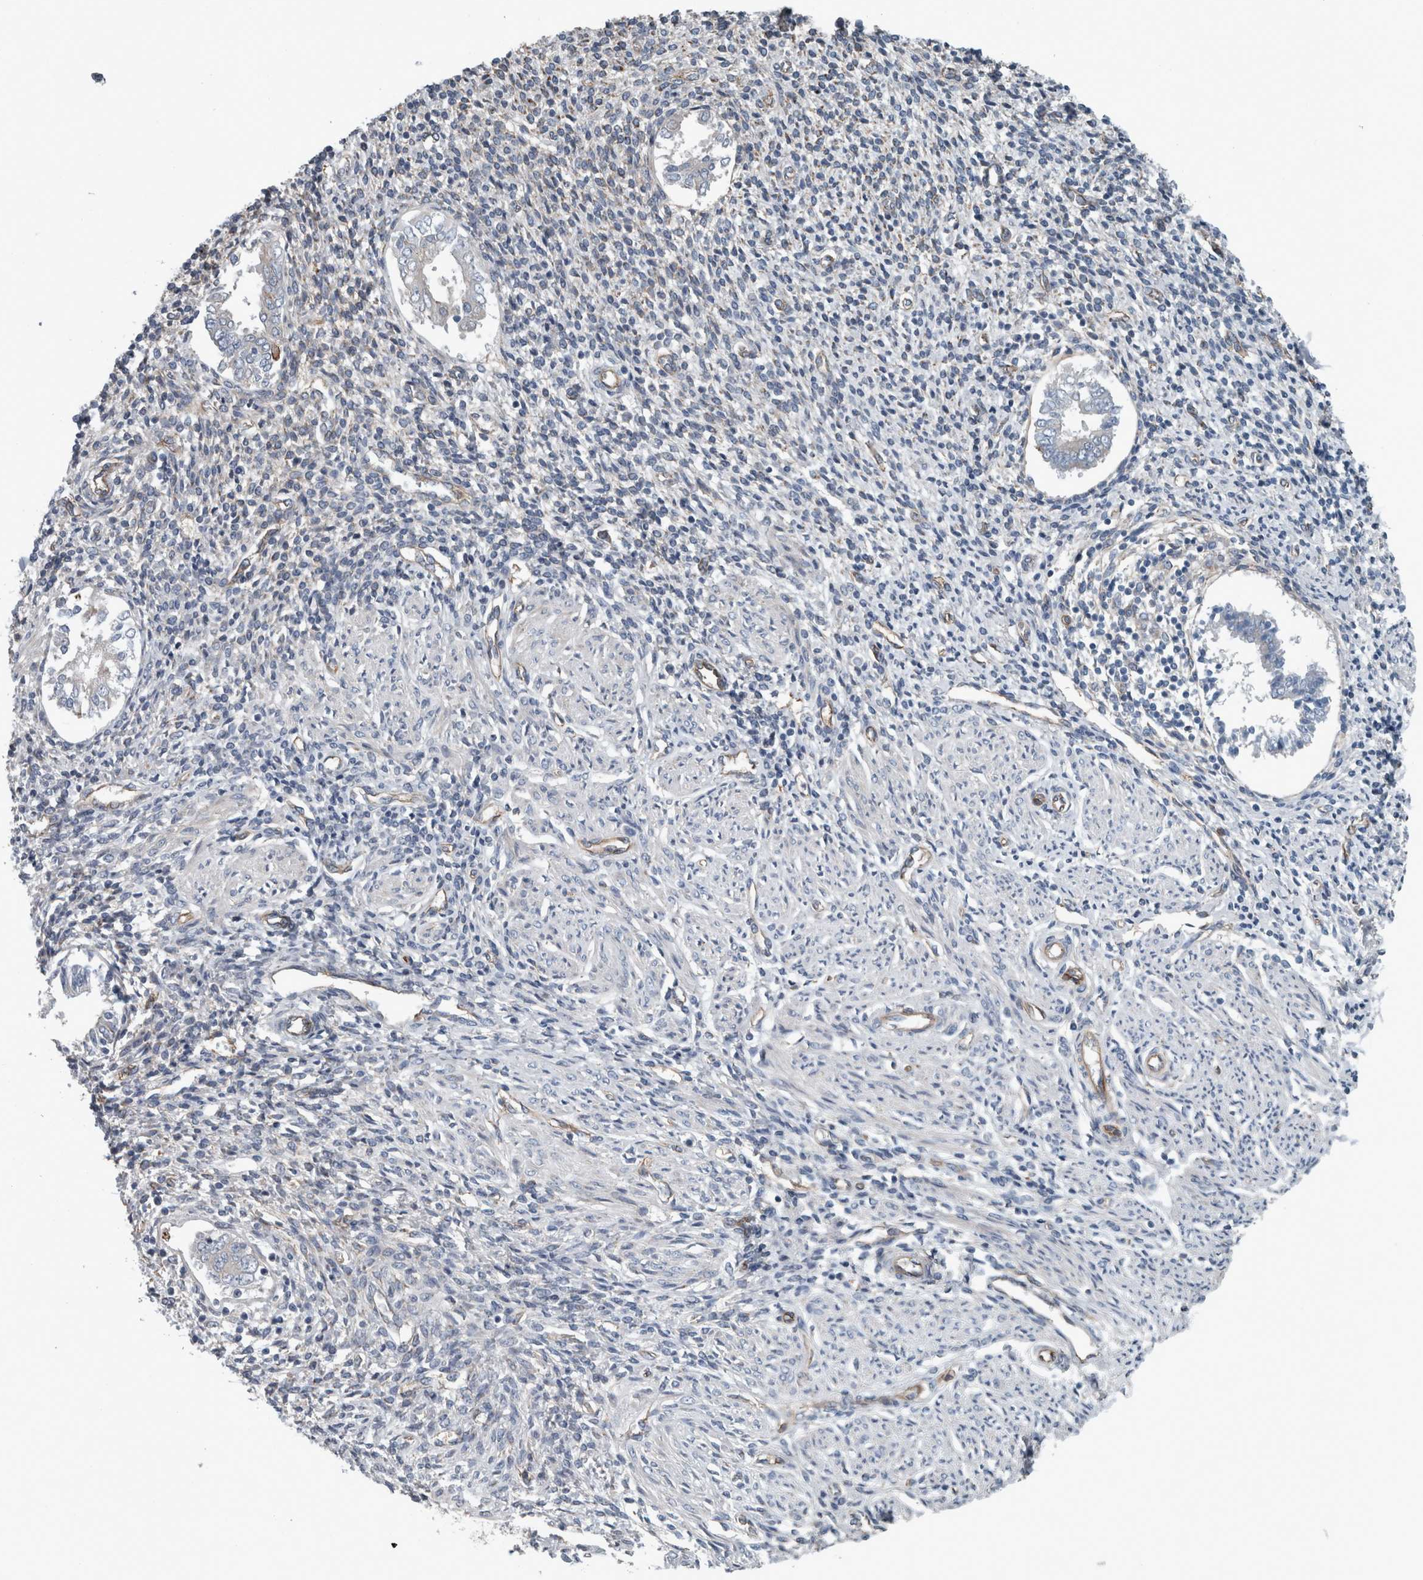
{"staining": {"intensity": "negative", "quantity": "none", "location": "none"}, "tissue": "endometrium", "cell_type": "Cells in endometrial stroma", "image_type": "normal", "snomed": [{"axis": "morphology", "description": "Normal tissue, NOS"}, {"axis": "topography", "description": "Endometrium"}], "caption": "High magnification brightfield microscopy of normal endometrium stained with DAB (brown) and counterstained with hematoxylin (blue): cells in endometrial stroma show no significant expression.", "gene": "GLT8D2", "patient": {"sex": "female", "age": 66}}